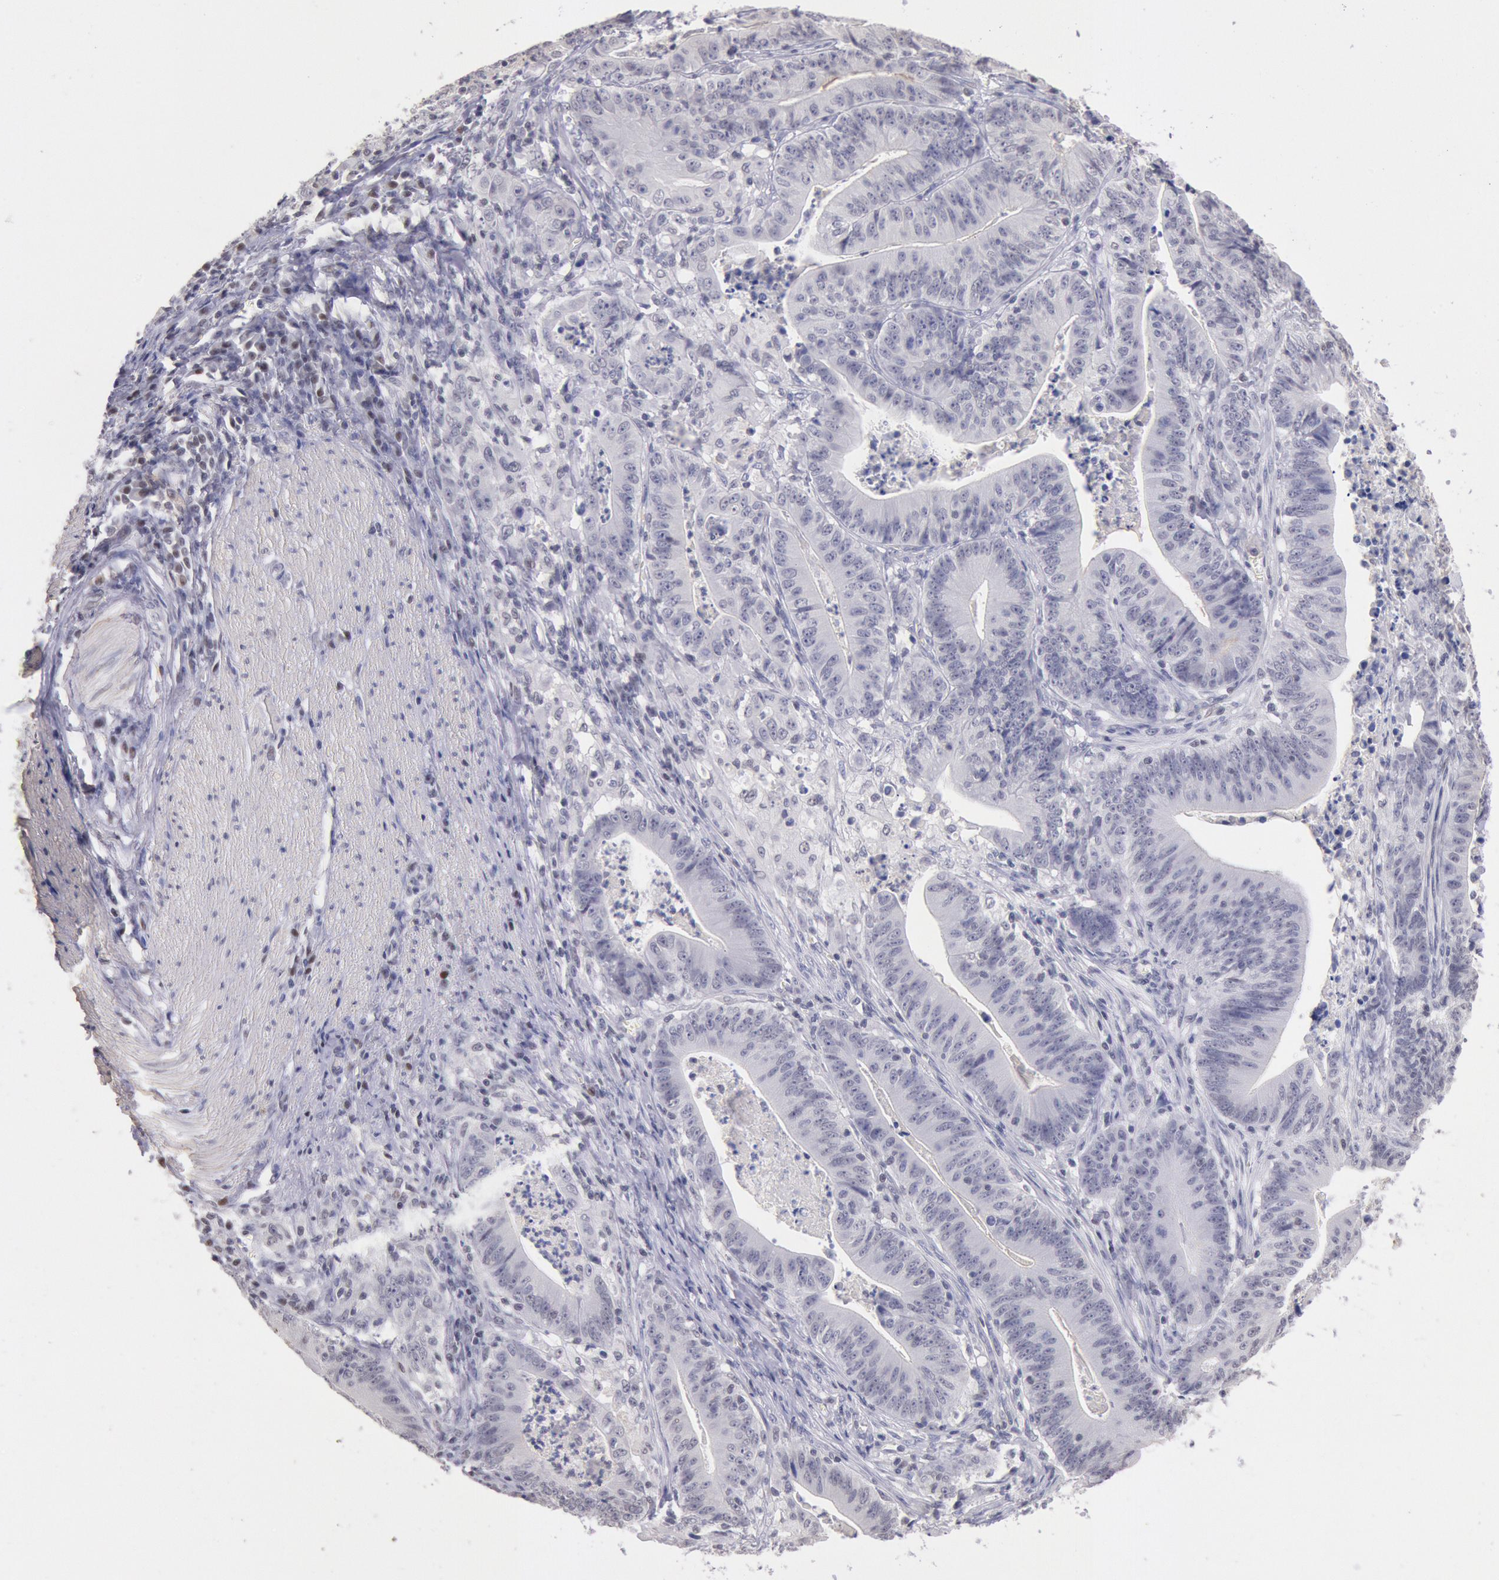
{"staining": {"intensity": "negative", "quantity": "none", "location": "none"}, "tissue": "stomach cancer", "cell_type": "Tumor cells", "image_type": "cancer", "snomed": [{"axis": "morphology", "description": "Adenocarcinoma, NOS"}, {"axis": "topography", "description": "Stomach, lower"}], "caption": "Stomach cancer was stained to show a protein in brown. There is no significant positivity in tumor cells.", "gene": "MYH7", "patient": {"sex": "female", "age": 86}}